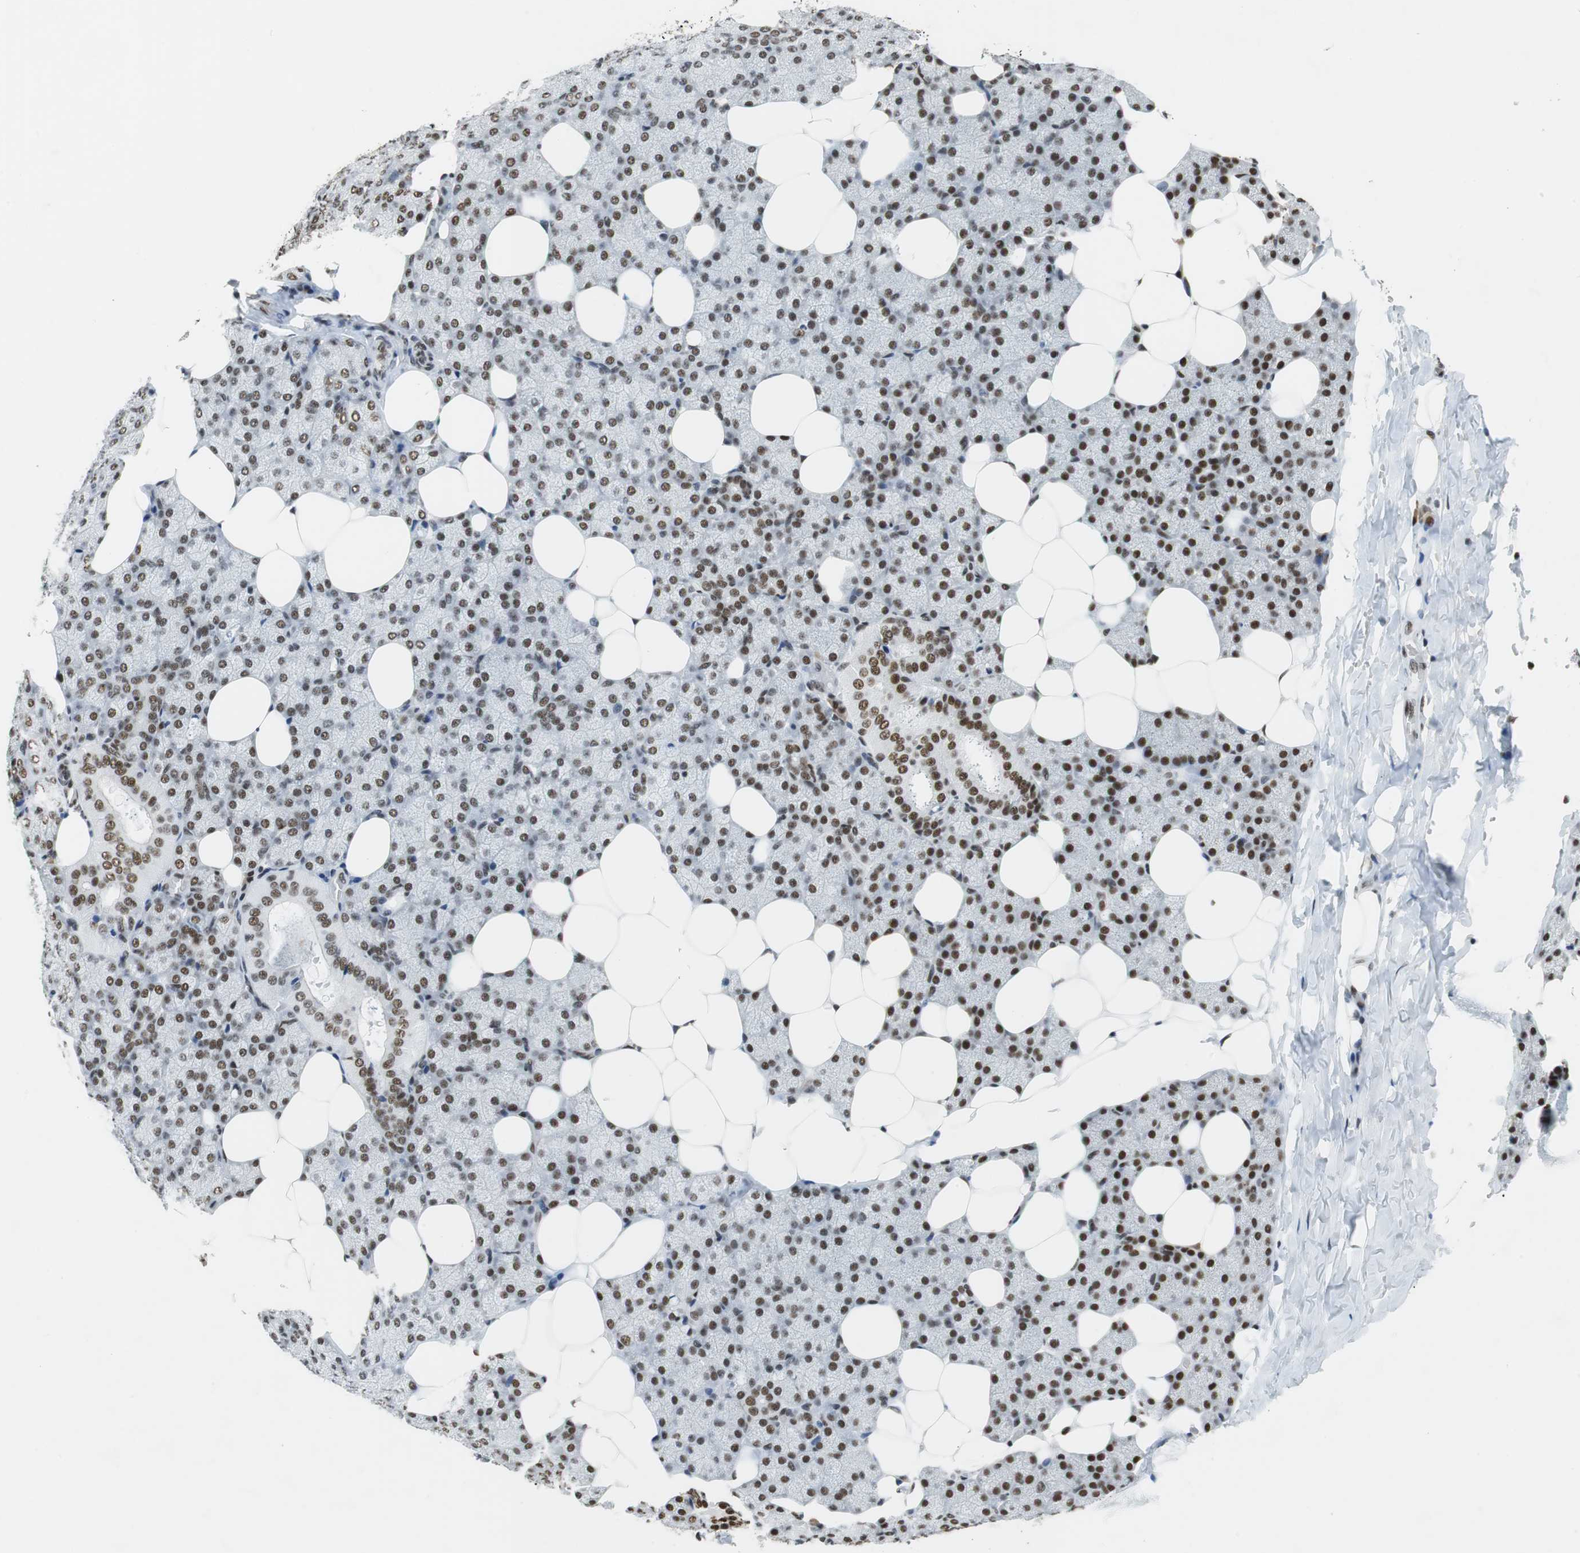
{"staining": {"intensity": "moderate", "quantity": ">75%", "location": "nuclear"}, "tissue": "salivary gland", "cell_type": "Glandular cells", "image_type": "normal", "snomed": [{"axis": "morphology", "description": "Normal tissue, NOS"}, {"axis": "topography", "description": "Lymph node"}, {"axis": "topography", "description": "Salivary gland"}], "caption": "IHC histopathology image of benign salivary gland: salivary gland stained using IHC displays medium levels of moderate protein expression localized specifically in the nuclear of glandular cells, appearing as a nuclear brown color.", "gene": "PRKDC", "patient": {"sex": "male", "age": 8}}